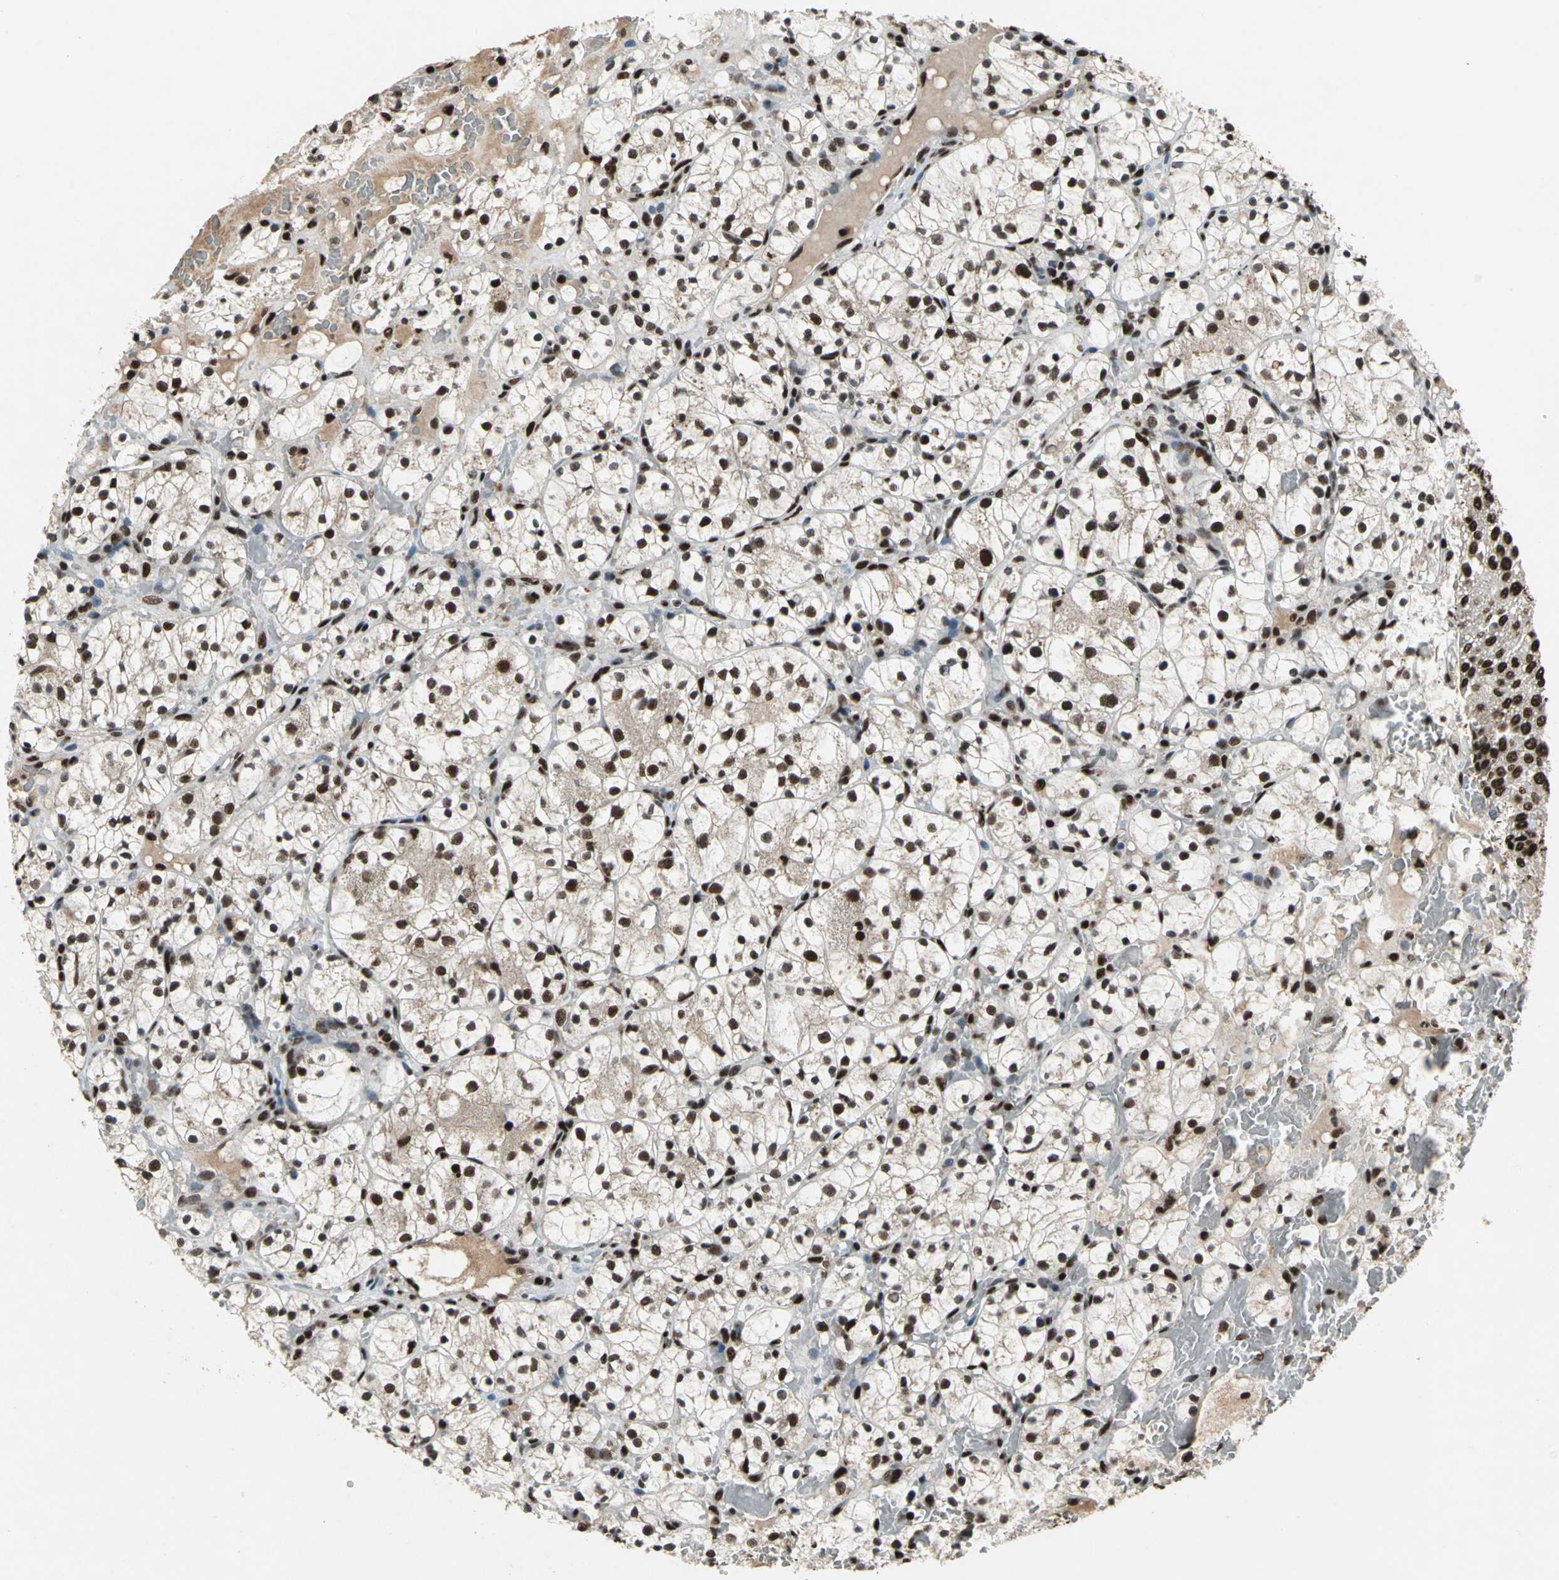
{"staining": {"intensity": "strong", "quantity": ">75%", "location": "nuclear"}, "tissue": "renal cancer", "cell_type": "Tumor cells", "image_type": "cancer", "snomed": [{"axis": "morphology", "description": "Adenocarcinoma, NOS"}, {"axis": "topography", "description": "Kidney"}], "caption": "There is high levels of strong nuclear staining in tumor cells of renal cancer (adenocarcinoma), as demonstrated by immunohistochemical staining (brown color).", "gene": "MTA2", "patient": {"sex": "female", "age": 60}}